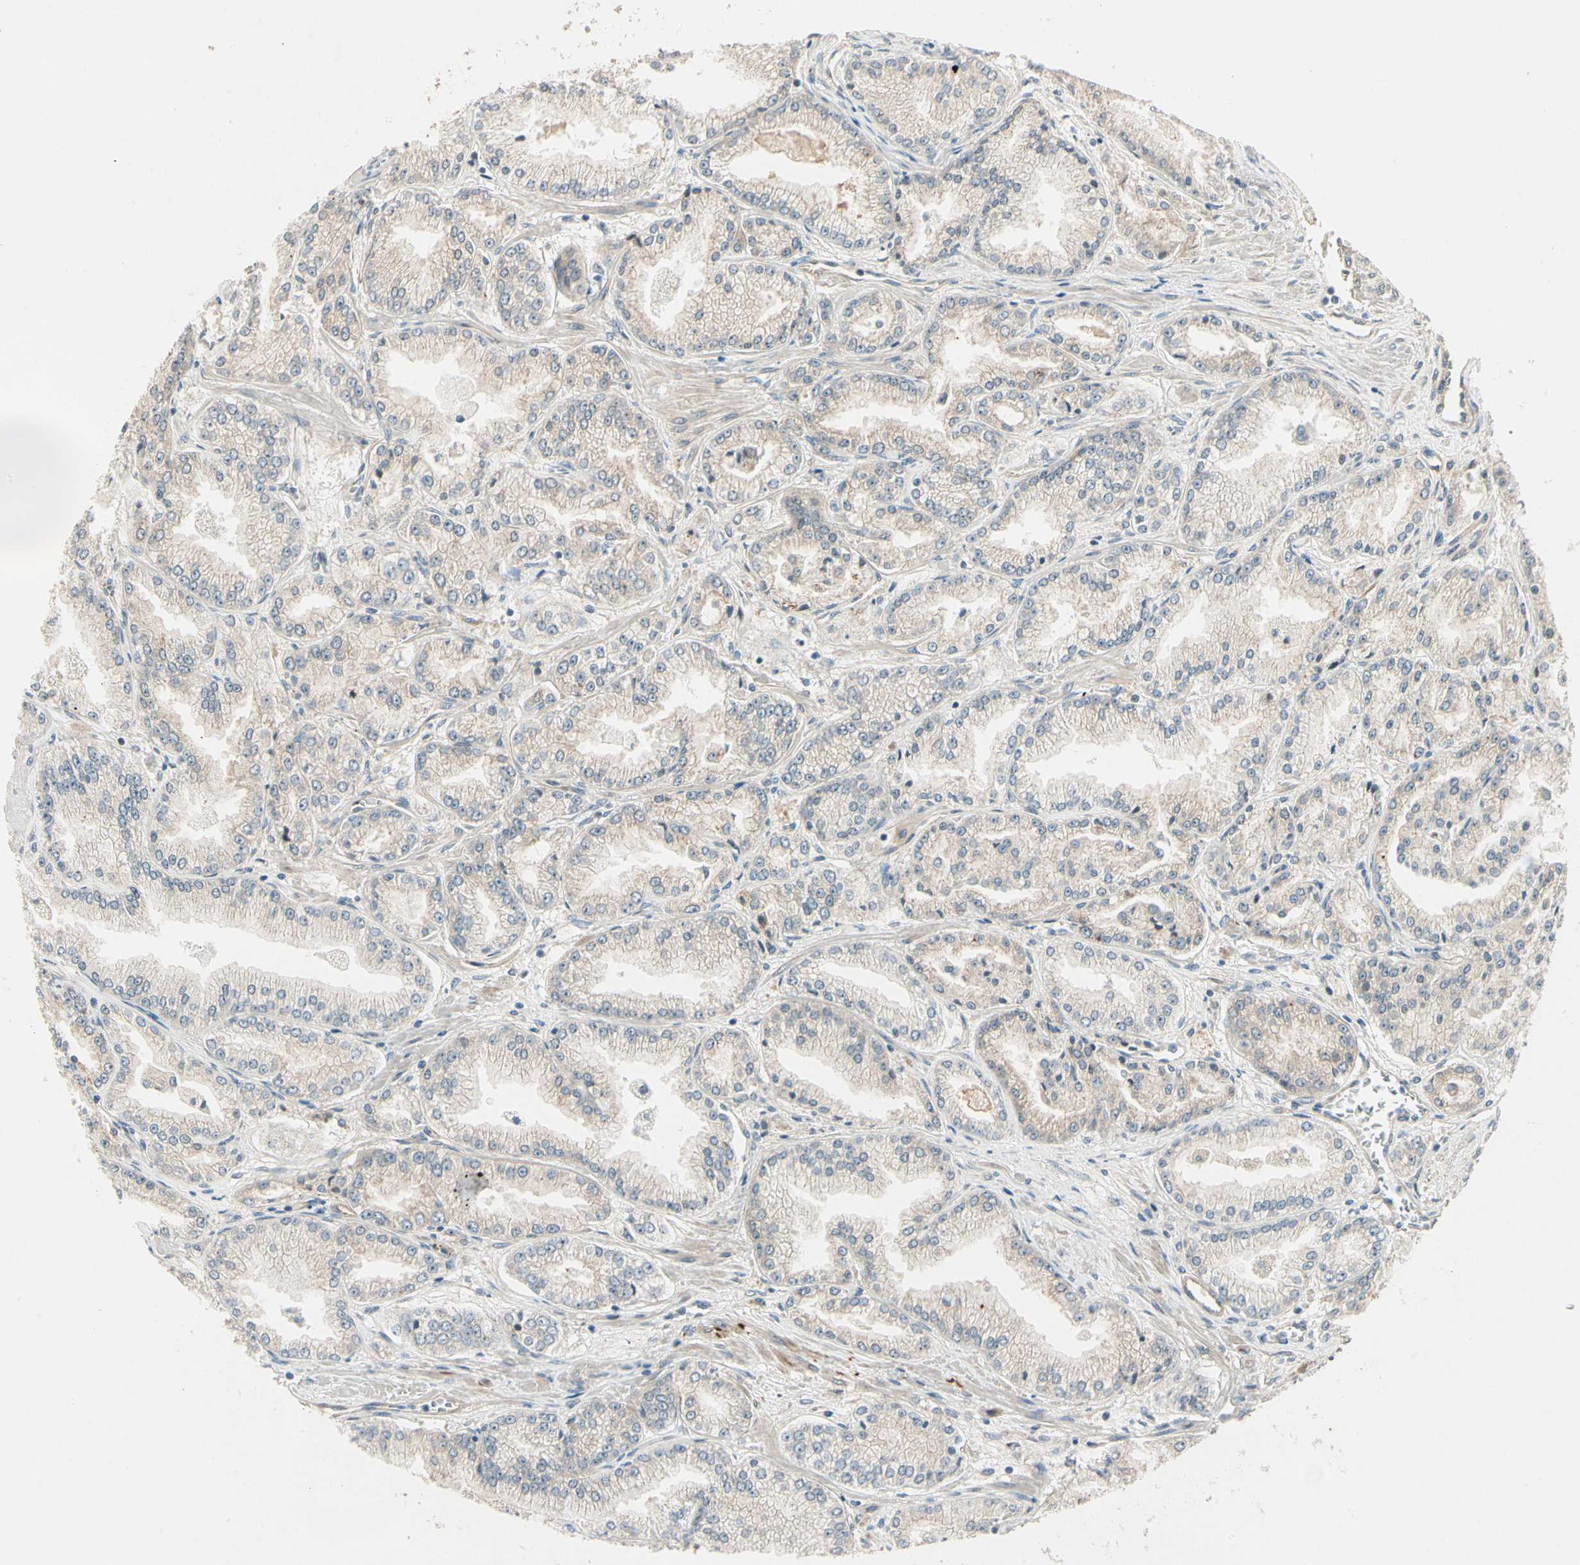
{"staining": {"intensity": "weak", "quantity": "25%-75%", "location": "cytoplasmic/membranous"}, "tissue": "prostate cancer", "cell_type": "Tumor cells", "image_type": "cancer", "snomed": [{"axis": "morphology", "description": "Adenocarcinoma, High grade"}, {"axis": "topography", "description": "Prostate"}], "caption": "IHC image of neoplastic tissue: prostate cancer (high-grade adenocarcinoma) stained using immunohistochemistry (IHC) demonstrates low levels of weak protein expression localized specifically in the cytoplasmic/membranous of tumor cells, appearing as a cytoplasmic/membranous brown color.", "gene": "ROCK2", "patient": {"sex": "male", "age": 61}}